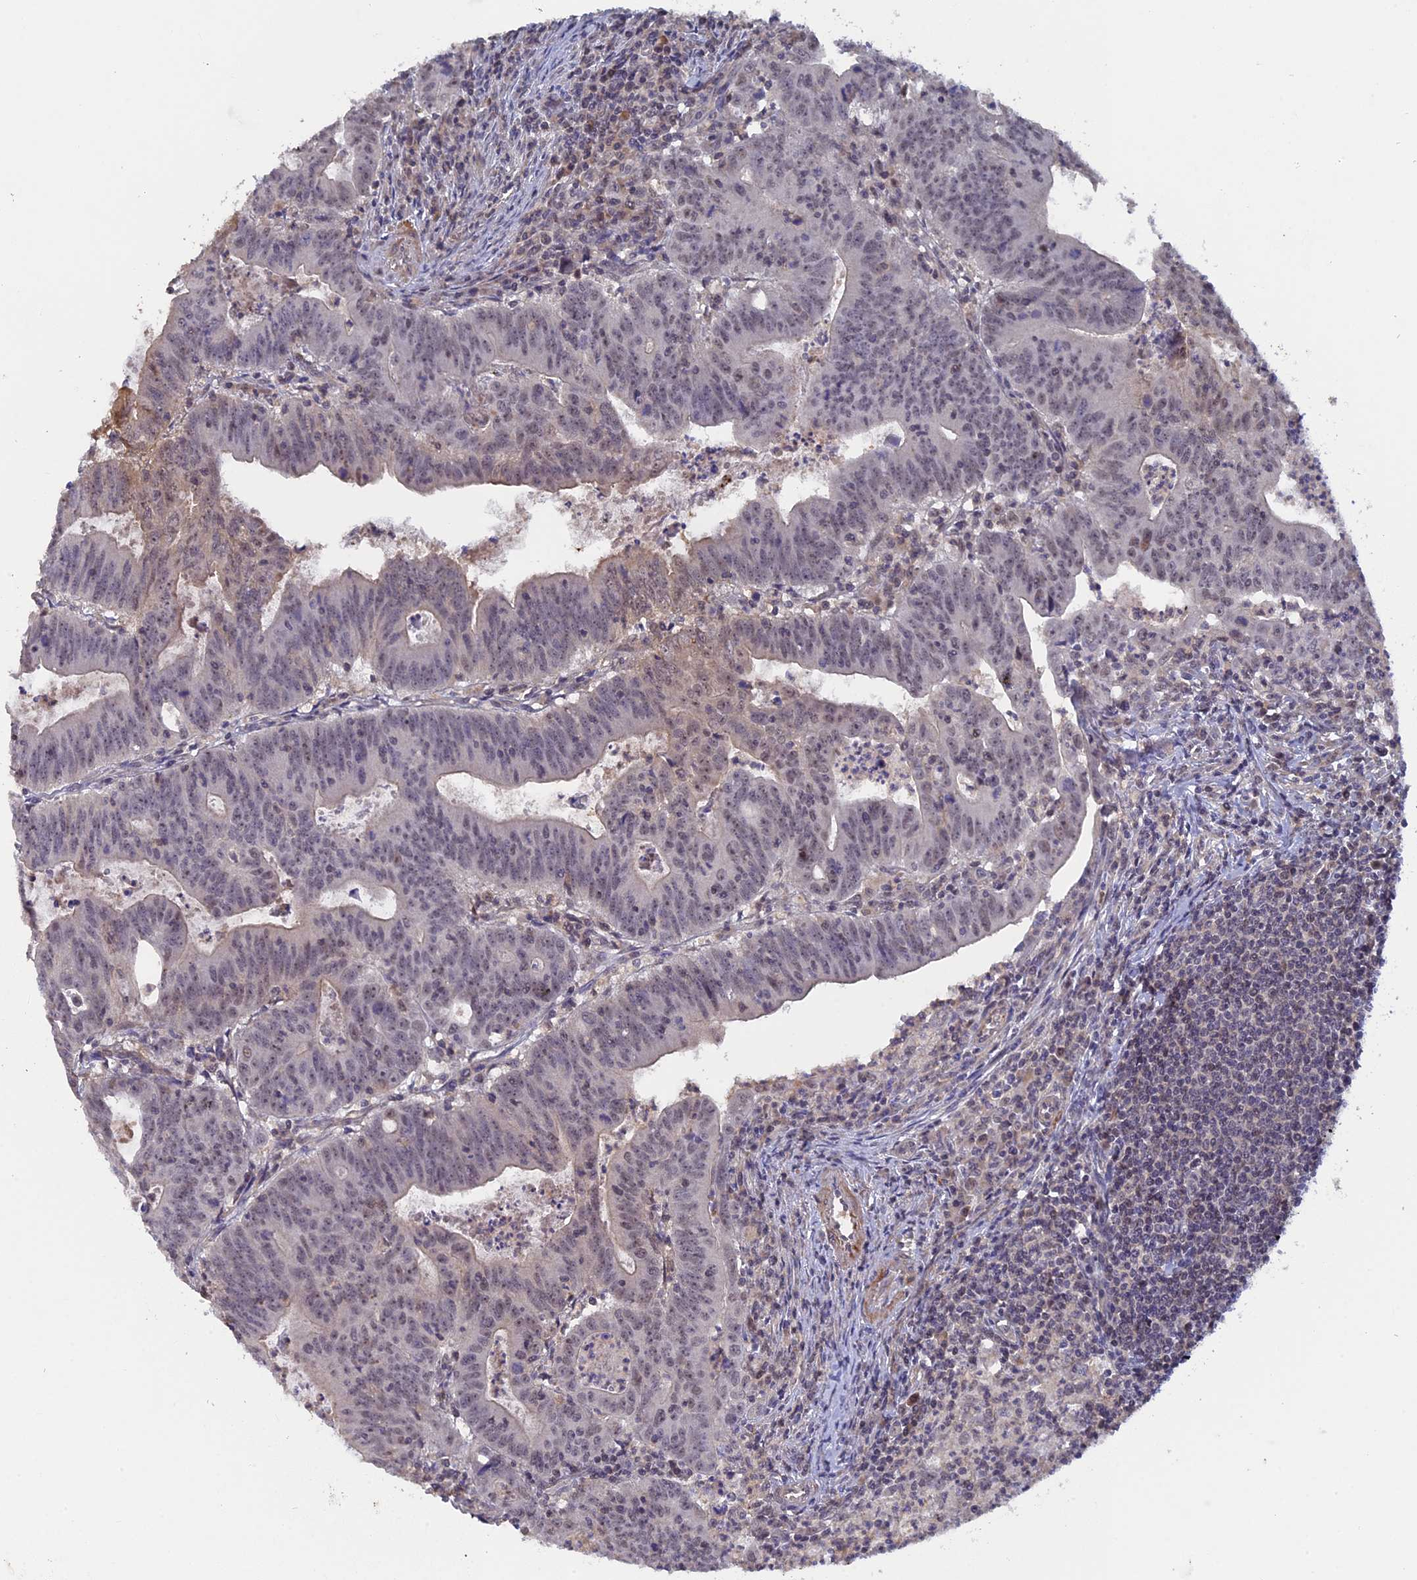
{"staining": {"intensity": "weak", "quantity": "25%-75%", "location": "nuclear"}, "tissue": "colorectal cancer", "cell_type": "Tumor cells", "image_type": "cancer", "snomed": [{"axis": "morphology", "description": "Adenocarcinoma, NOS"}, {"axis": "topography", "description": "Rectum"}], "caption": "Immunohistochemical staining of adenocarcinoma (colorectal) reveals low levels of weak nuclear expression in approximately 25%-75% of tumor cells.", "gene": "FAM98C", "patient": {"sex": "male", "age": 69}}